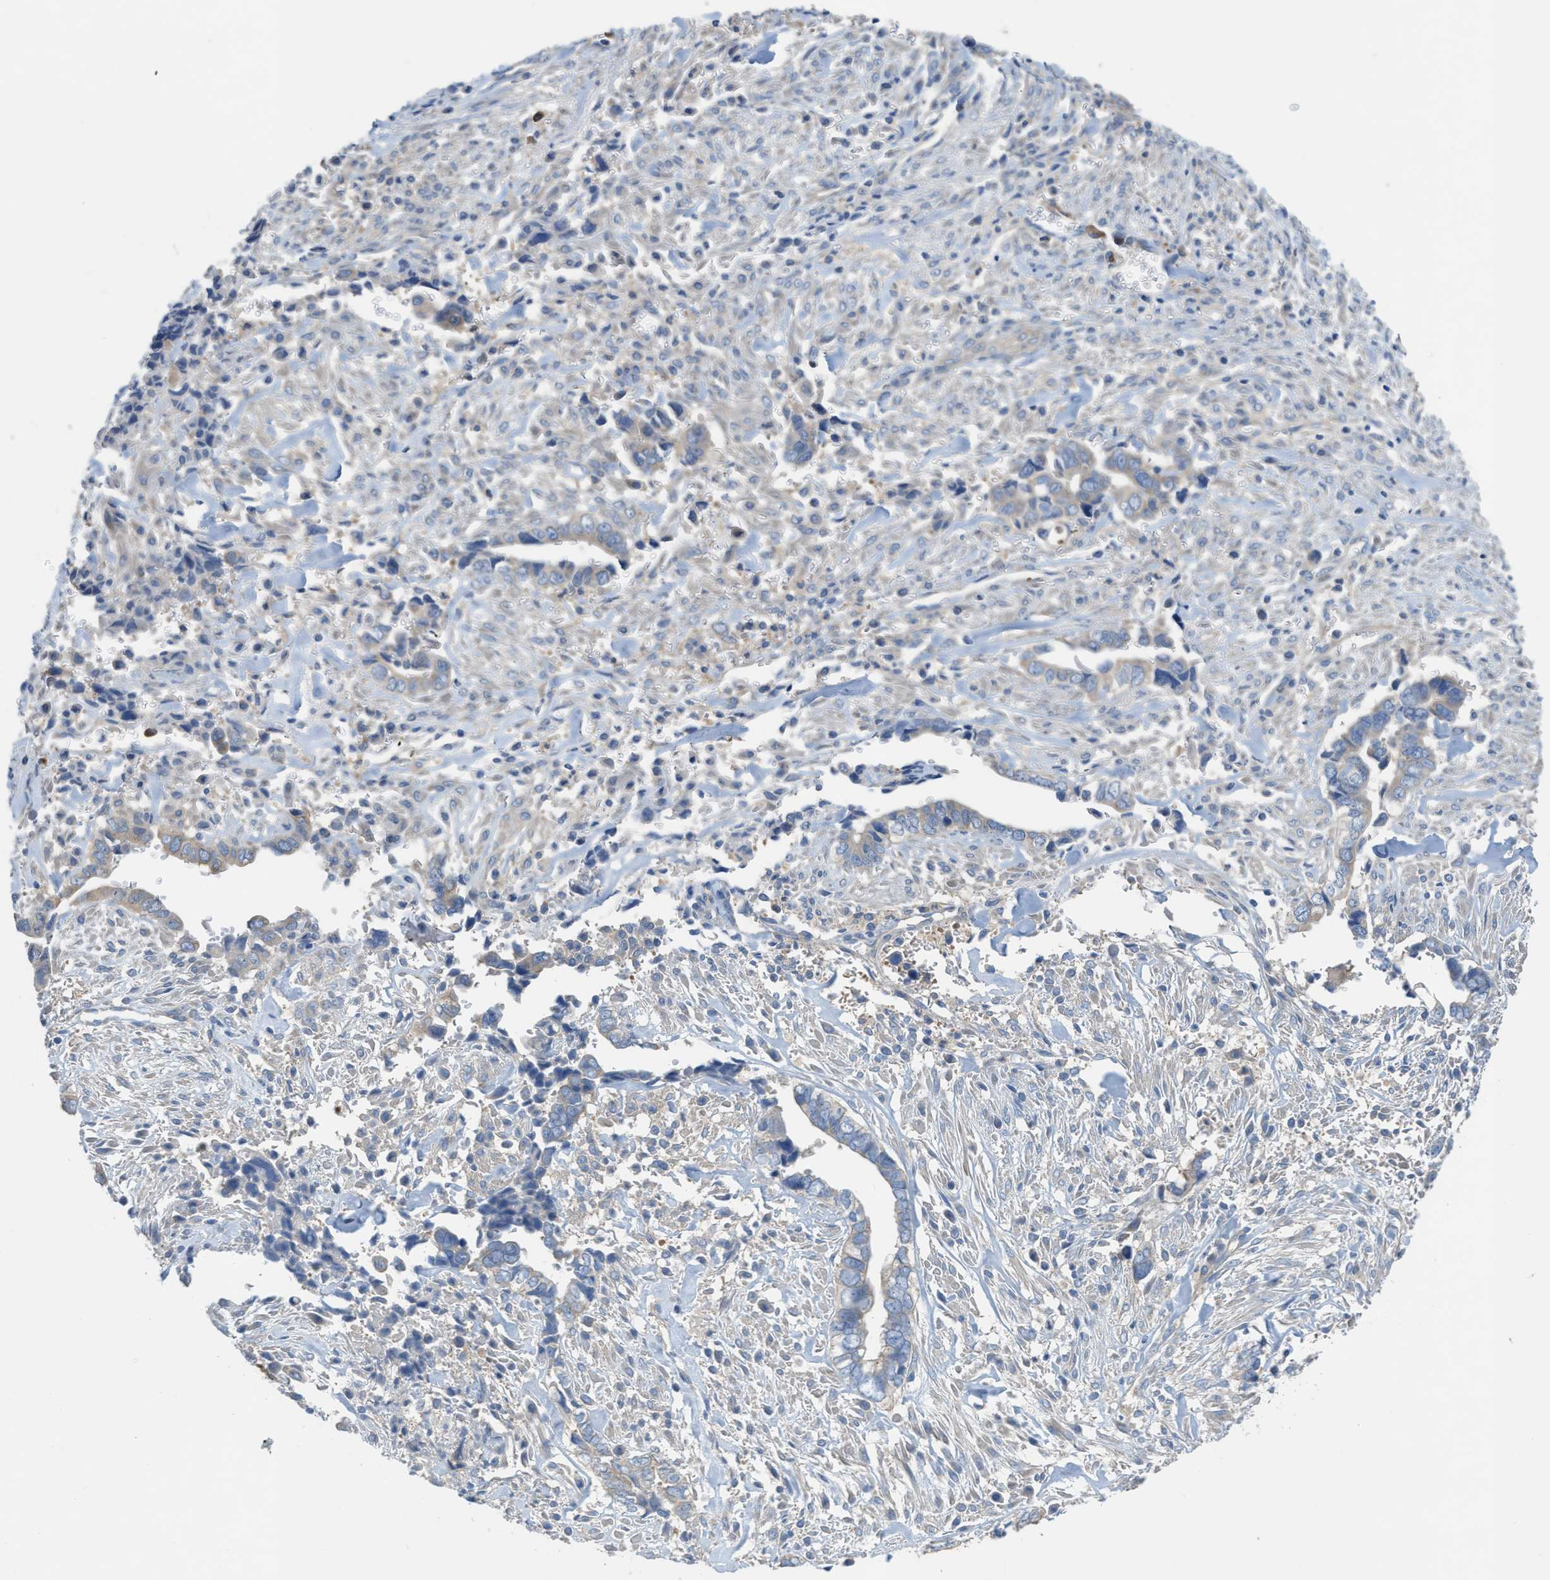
{"staining": {"intensity": "weak", "quantity": "25%-75%", "location": "cytoplasmic/membranous"}, "tissue": "liver cancer", "cell_type": "Tumor cells", "image_type": "cancer", "snomed": [{"axis": "morphology", "description": "Cholangiocarcinoma"}, {"axis": "topography", "description": "Liver"}], "caption": "High-magnification brightfield microscopy of cholangiocarcinoma (liver) stained with DAB (3,3'-diaminobenzidine) (brown) and counterstained with hematoxylin (blue). tumor cells exhibit weak cytoplasmic/membranous staining is seen in approximately25%-75% of cells.", "gene": "UBA5", "patient": {"sex": "female", "age": 79}}